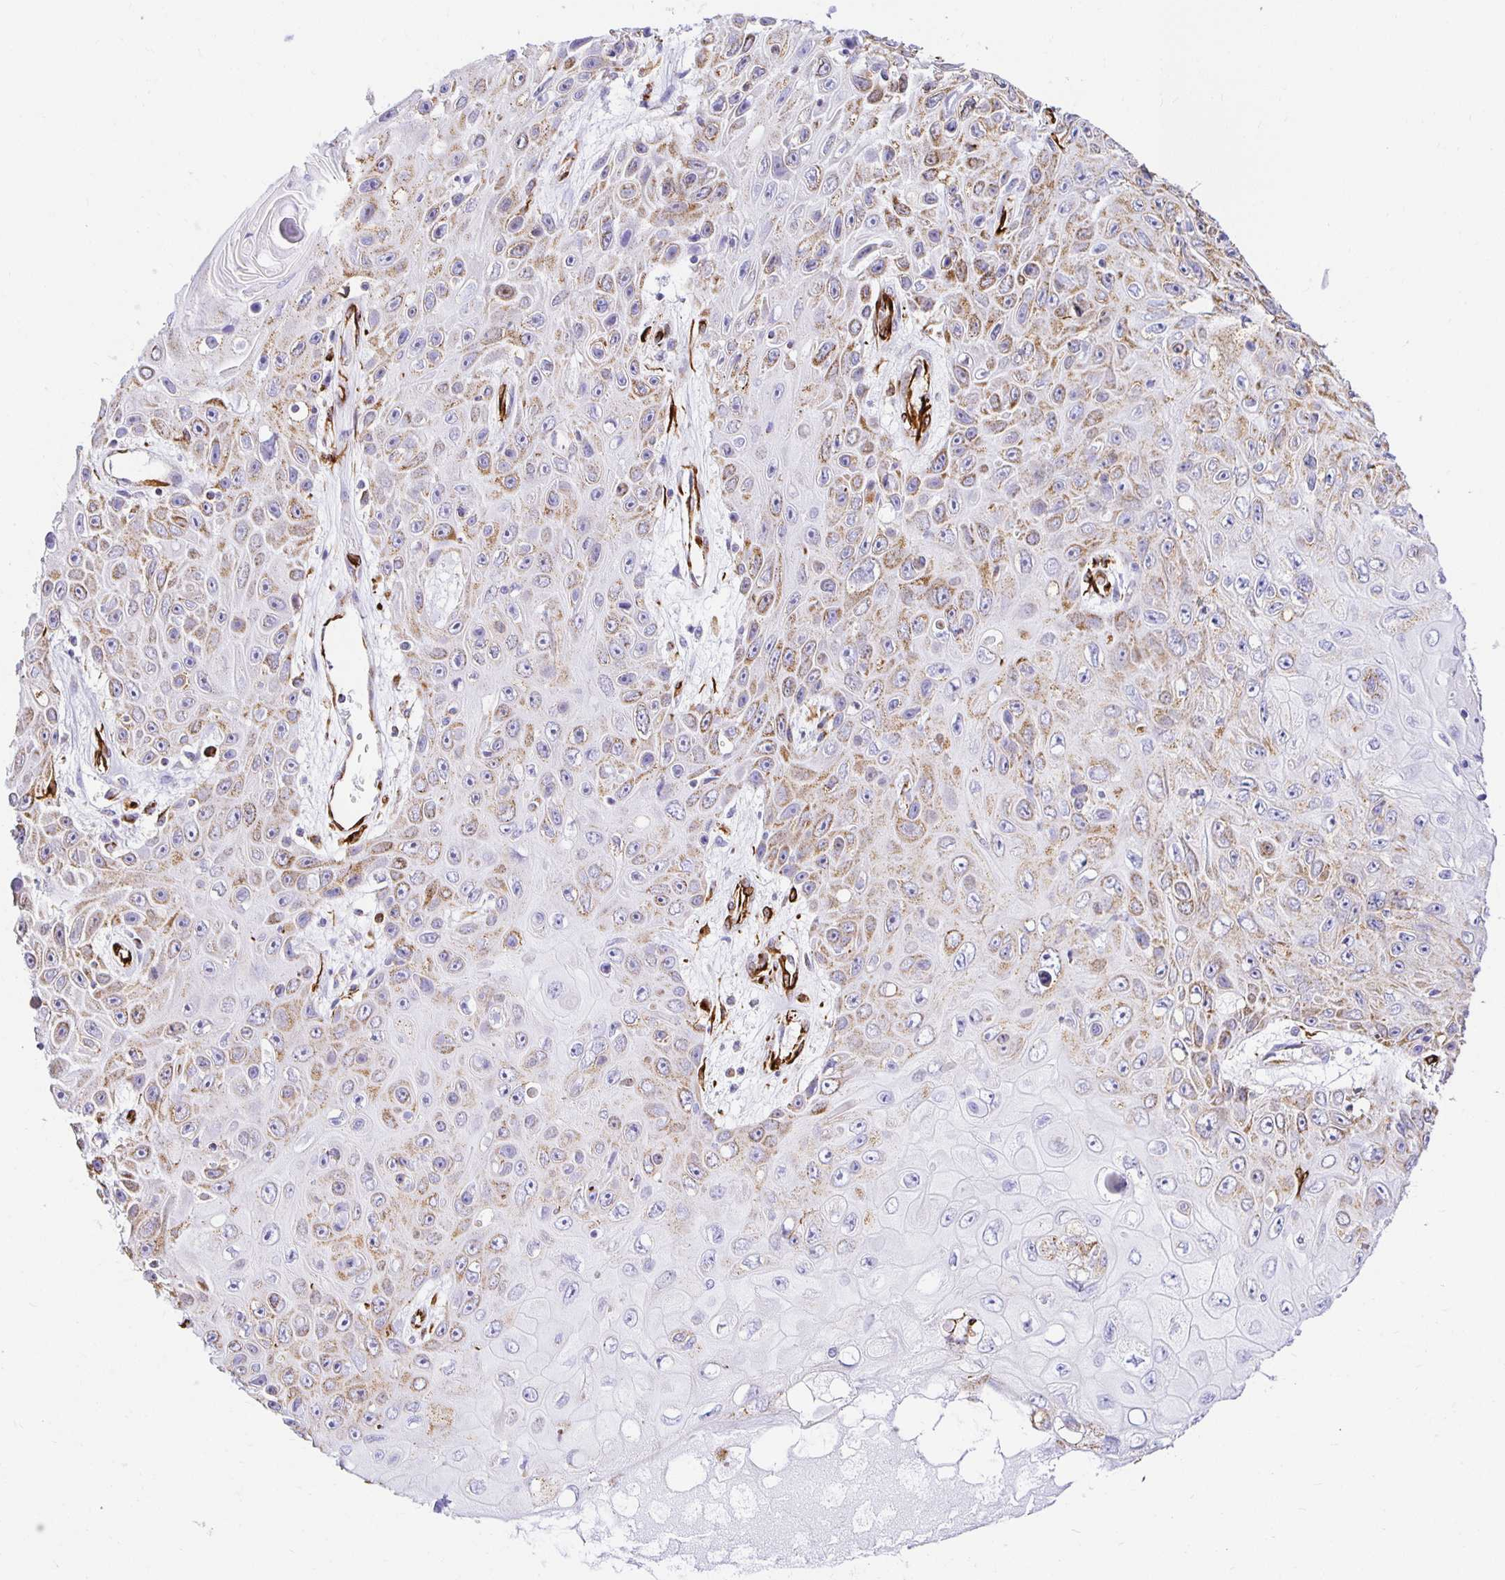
{"staining": {"intensity": "moderate", "quantity": ">75%", "location": "cytoplasmic/membranous"}, "tissue": "skin cancer", "cell_type": "Tumor cells", "image_type": "cancer", "snomed": [{"axis": "morphology", "description": "Squamous cell carcinoma, NOS"}, {"axis": "topography", "description": "Skin"}], "caption": "A brown stain highlights moderate cytoplasmic/membranous staining of a protein in skin cancer (squamous cell carcinoma) tumor cells.", "gene": "PLAAT2", "patient": {"sex": "male", "age": 82}}